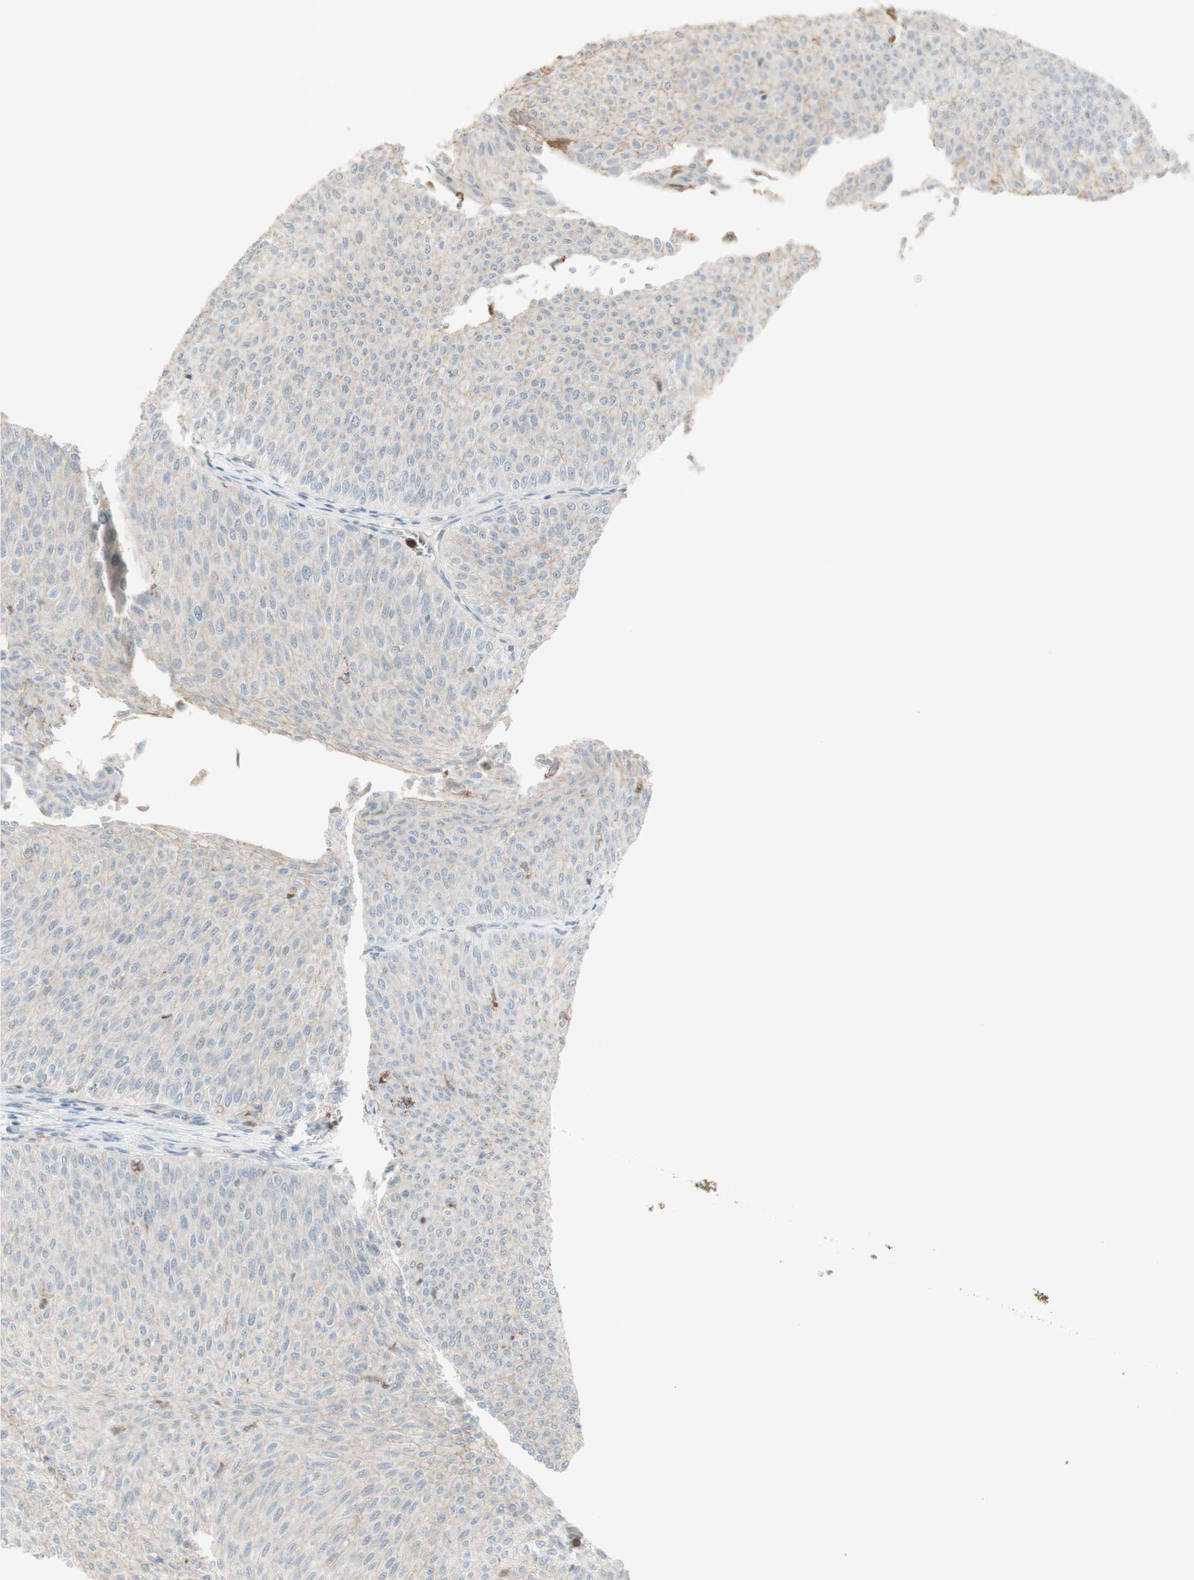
{"staining": {"intensity": "negative", "quantity": "none", "location": "none"}, "tissue": "urothelial cancer", "cell_type": "Tumor cells", "image_type": "cancer", "snomed": [{"axis": "morphology", "description": "Urothelial carcinoma, Low grade"}, {"axis": "topography", "description": "Urinary bladder"}], "caption": "IHC photomicrograph of neoplastic tissue: human urothelial cancer stained with DAB exhibits no significant protein positivity in tumor cells.", "gene": "NID1", "patient": {"sex": "male", "age": 78}}